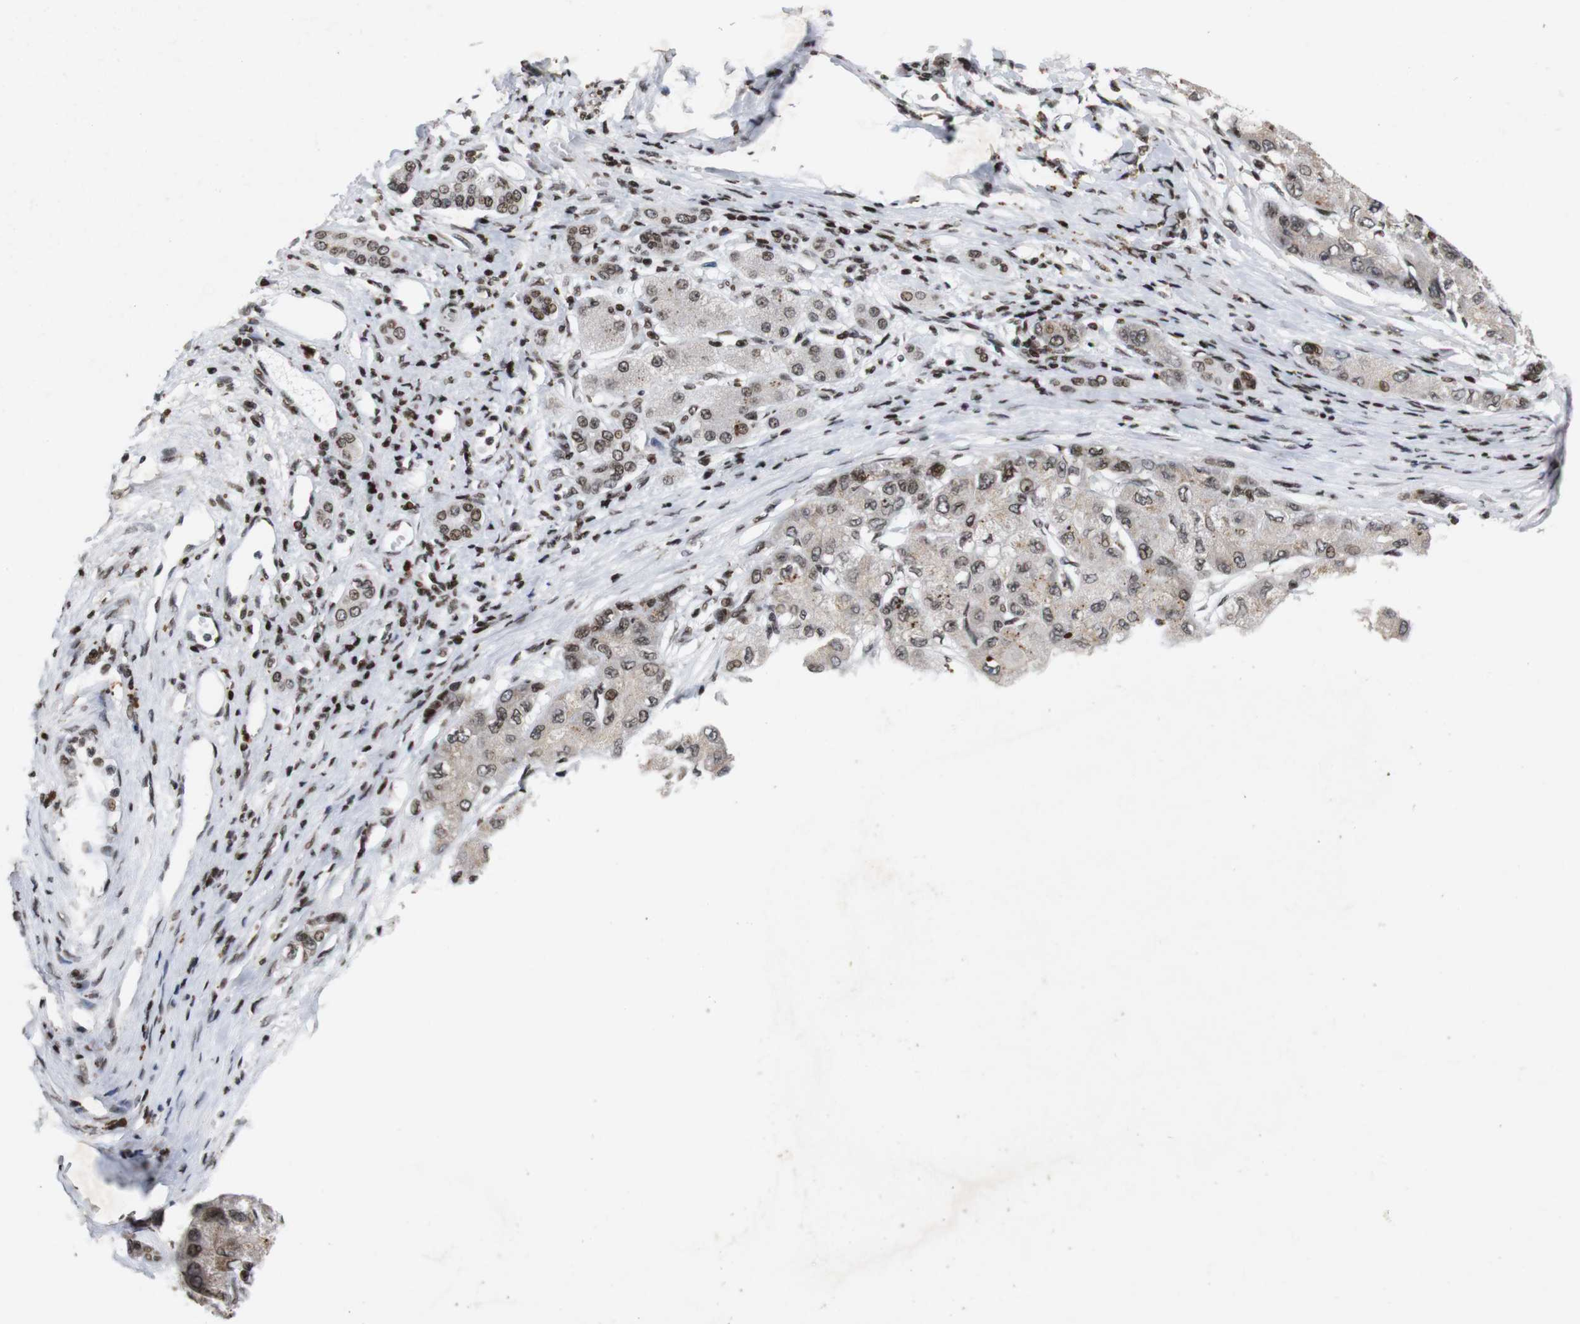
{"staining": {"intensity": "weak", "quantity": ">75%", "location": "cytoplasmic/membranous,nuclear"}, "tissue": "liver cancer", "cell_type": "Tumor cells", "image_type": "cancer", "snomed": [{"axis": "morphology", "description": "Carcinoma, Hepatocellular, NOS"}, {"axis": "topography", "description": "Liver"}], "caption": "The immunohistochemical stain highlights weak cytoplasmic/membranous and nuclear positivity in tumor cells of liver cancer (hepatocellular carcinoma) tissue.", "gene": "MAGEH1", "patient": {"sex": "male", "age": 80}}